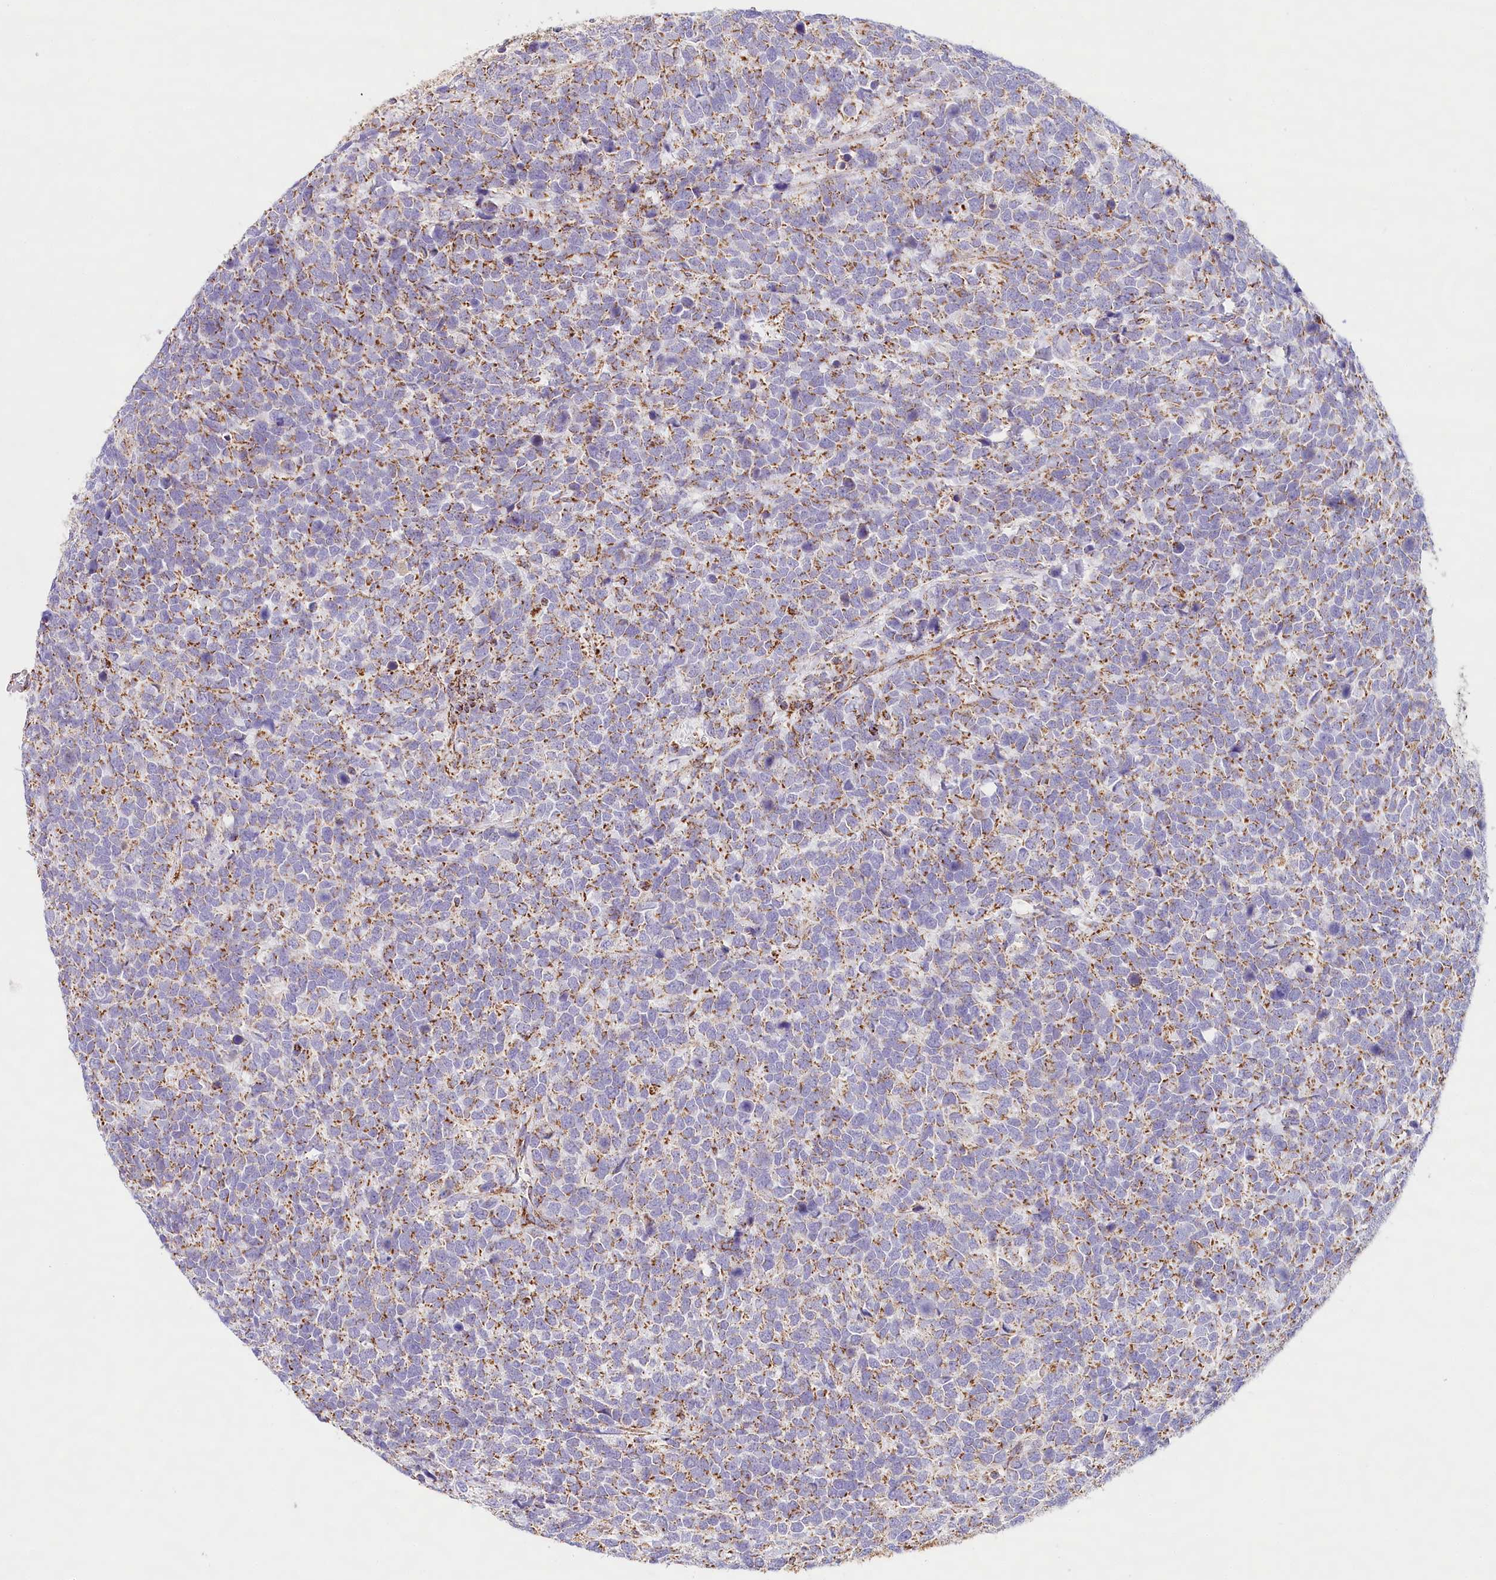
{"staining": {"intensity": "moderate", "quantity": "25%-75%", "location": "cytoplasmic/membranous"}, "tissue": "urothelial cancer", "cell_type": "Tumor cells", "image_type": "cancer", "snomed": [{"axis": "morphology", "description": "Urothelial carcinoma, High grade"}, {"axis": "topography", "description": "Urinary bladder"}], "caption": "IHC histopathology image of neoplastic tissue: human urothelial carcinoma (high-grade) stained using IHC reveals medium levels of moderate protein expression localized specifically in the cytoplasmic/membranous of tumor cells, appearing as a cytoplasmic/membranous brown color.", "gene": "LSS", "patient": {"sex": "female", "age": 82}}